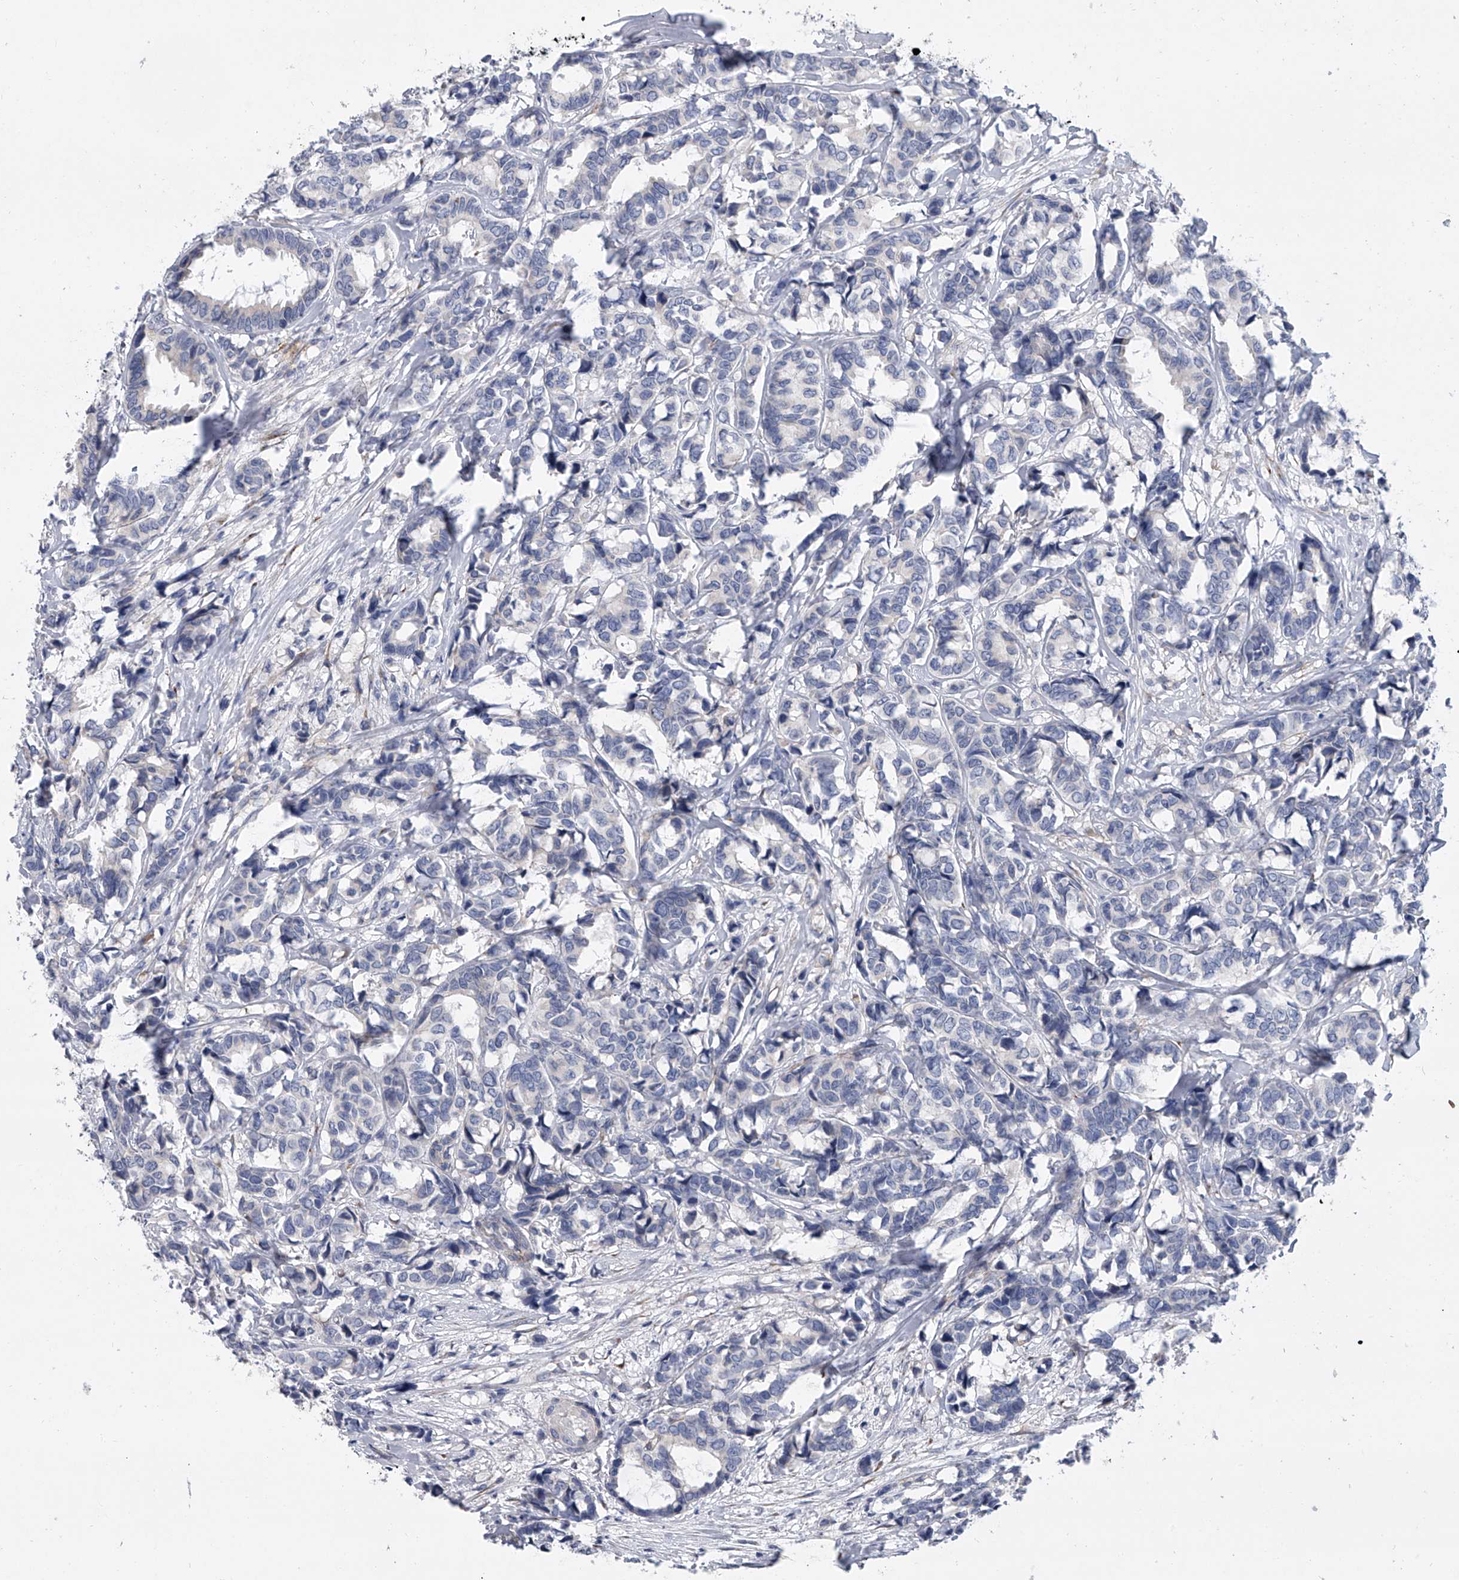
{"staining": {"intensity": "negative", "quantity": "none", "location": "none"}, "tissue": "breast cancer", "cell_type": "Tumor cells", "image_type": "cancer", "snomed": [{"axis": "morphology", "description": "Duct carcinoma"}, {"axis": "topography", "description": "Breast"}], "caption": "Tumor cells show no significant positivity in breast infiltrating ductal carcinoma.", "gene": "ALG14", "patient": {"sex": "female", "age": 87}}